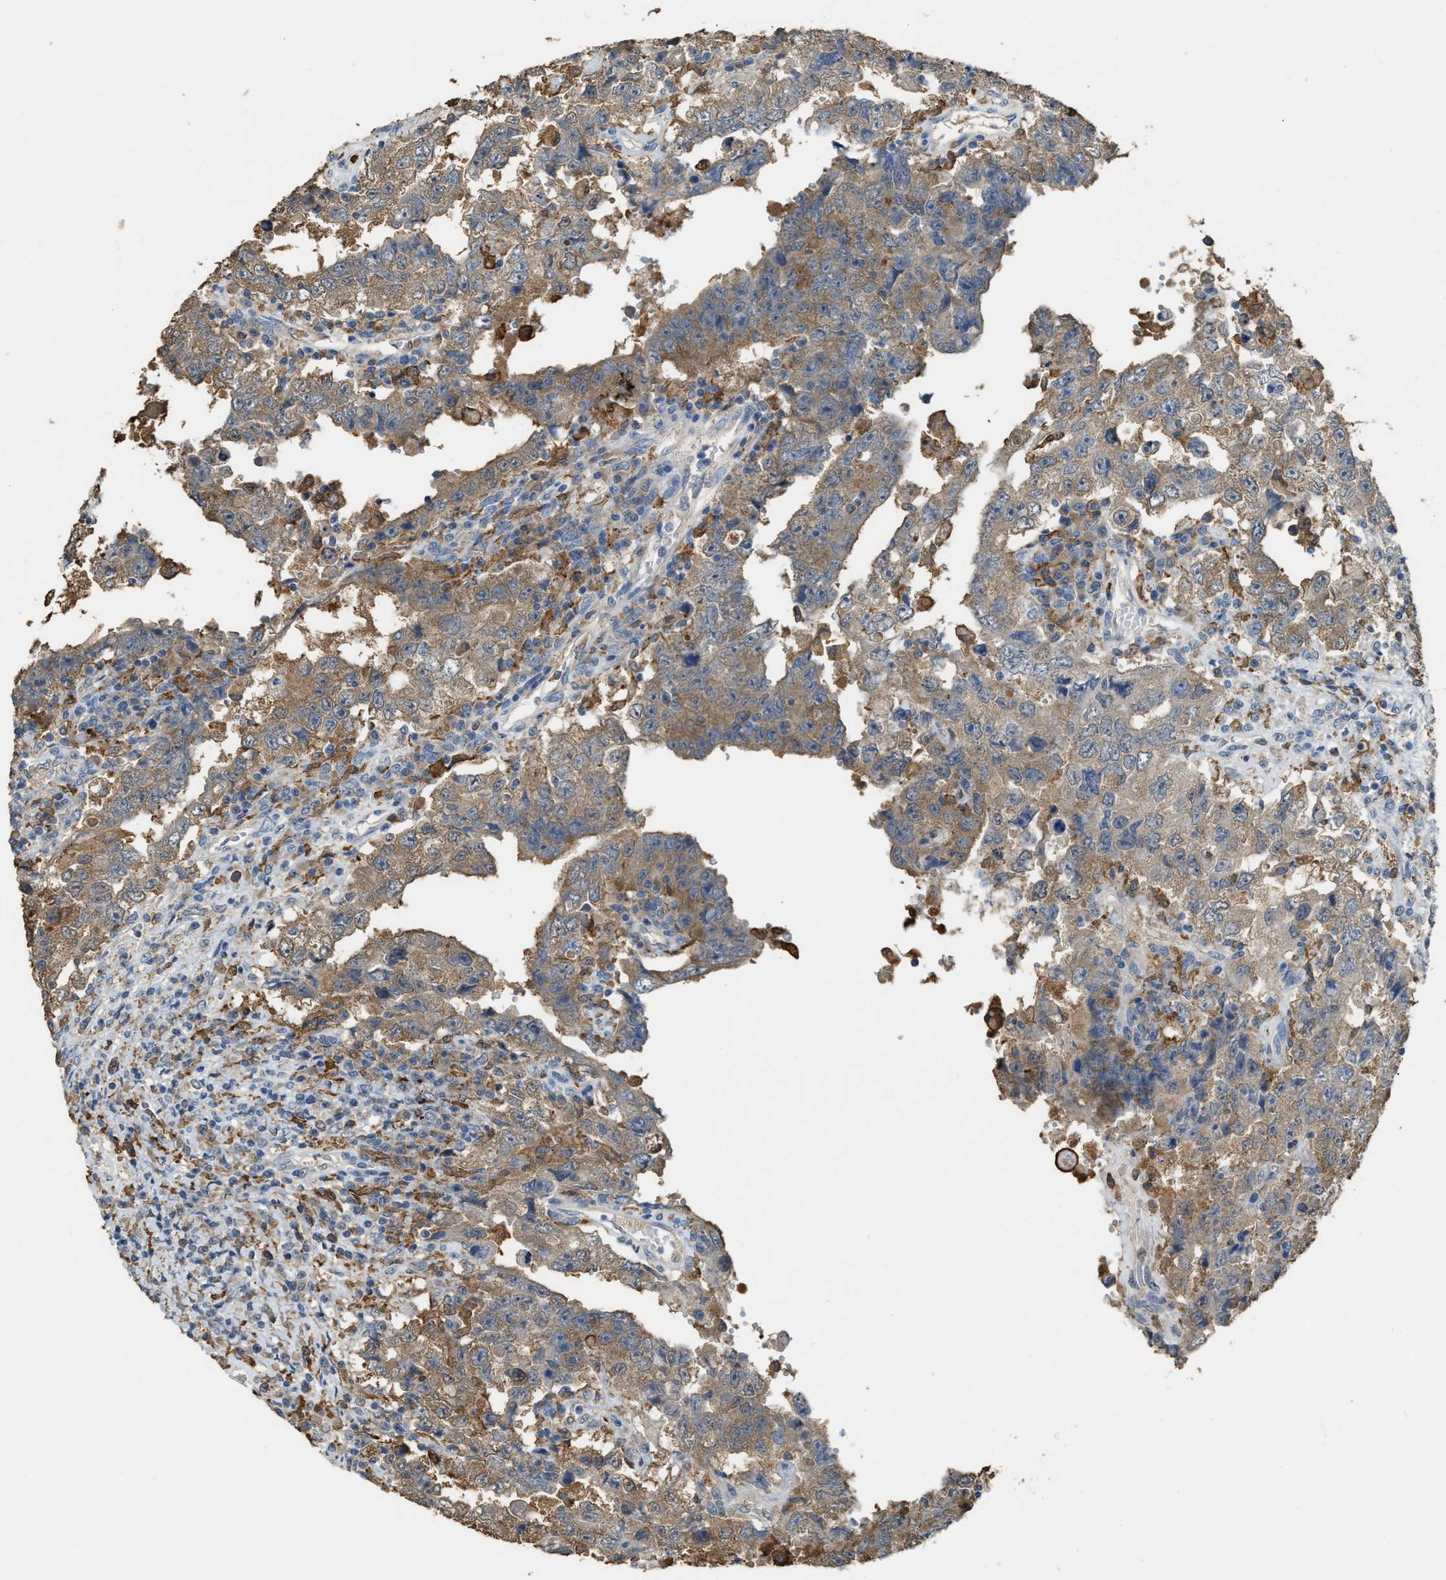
{"staining": {"intensity": "moderate", "quantity": ">75%", "location": "cytoplasmic/membranous"}, "tissue": "testis cancer", "cell_type": "Tumor cells", "image_type": "cancer", "snomed": [{"axis": "morphology", "description": "Carcinoma, Embryonal, NOS"}, {"axis": "topography", "description": "Testis"}], "caption": "High-power microscopy captured an IHC micrograph of testis cancer (embryonal carcinoma), revealing moderate cytoplasmic/membranous expression in approximately >75% of tumor cells.", "gene": "GCN1", "patient": {"sex": "male", "age": 26}}